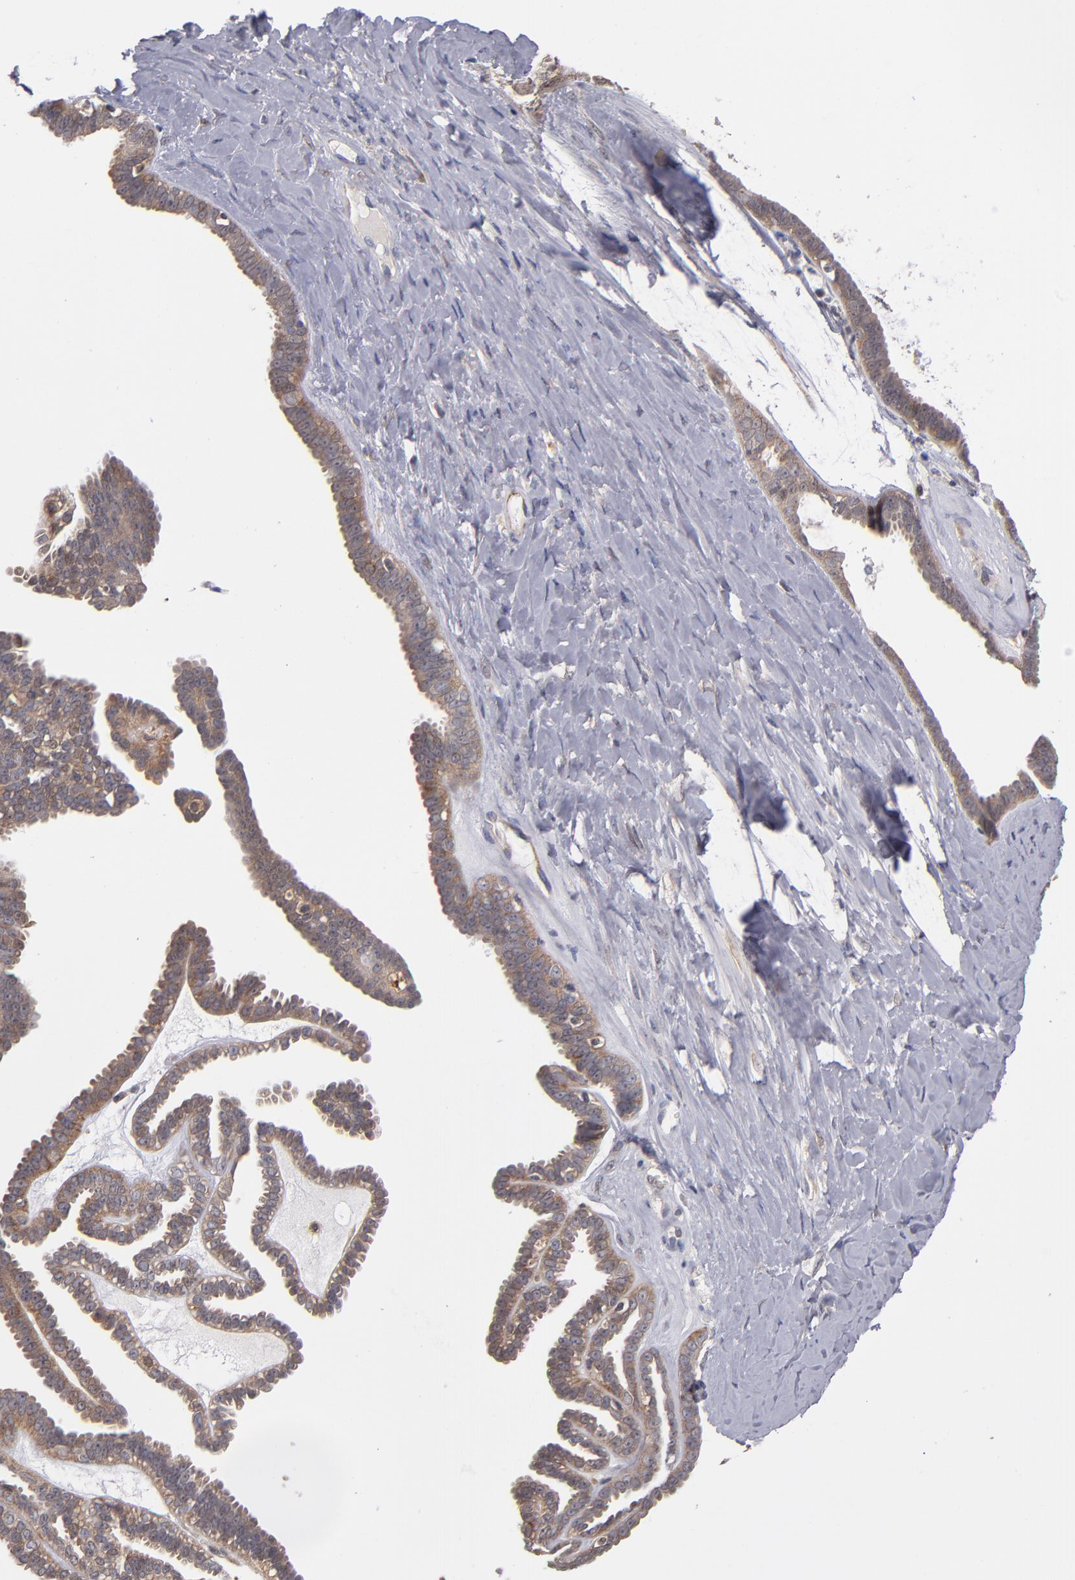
{"staining": {"intensity": "moderate", "quantity": ">75%", "location": "cytoplasmic/membranous"}, "tissue": "ovarian cancer", "cell_type": "Tumor cells", "image_type": "cancer", "snomed": [{"axis": "morphology", "description": "Cystadenocarcinoma, serous, NOS"}, {"axis": "topography", "description": "Ovary"}], "caption": "Immunohistochemistry (IHC) (DAB) staining of human ovarian serous cystadenocarcinoma demonstrates moderate cytoplasmic/membranous protein staining in about >75% of tumor cells. The staining was performed using DAB (3,3'-diaminobenzidine) to visualize the protein expression in brown, while the nuclei were stained in blue with hematoxylin (Magnification: 20x).", "gene": "GMFG", "patient": {"sex": "female", "age": 71}}